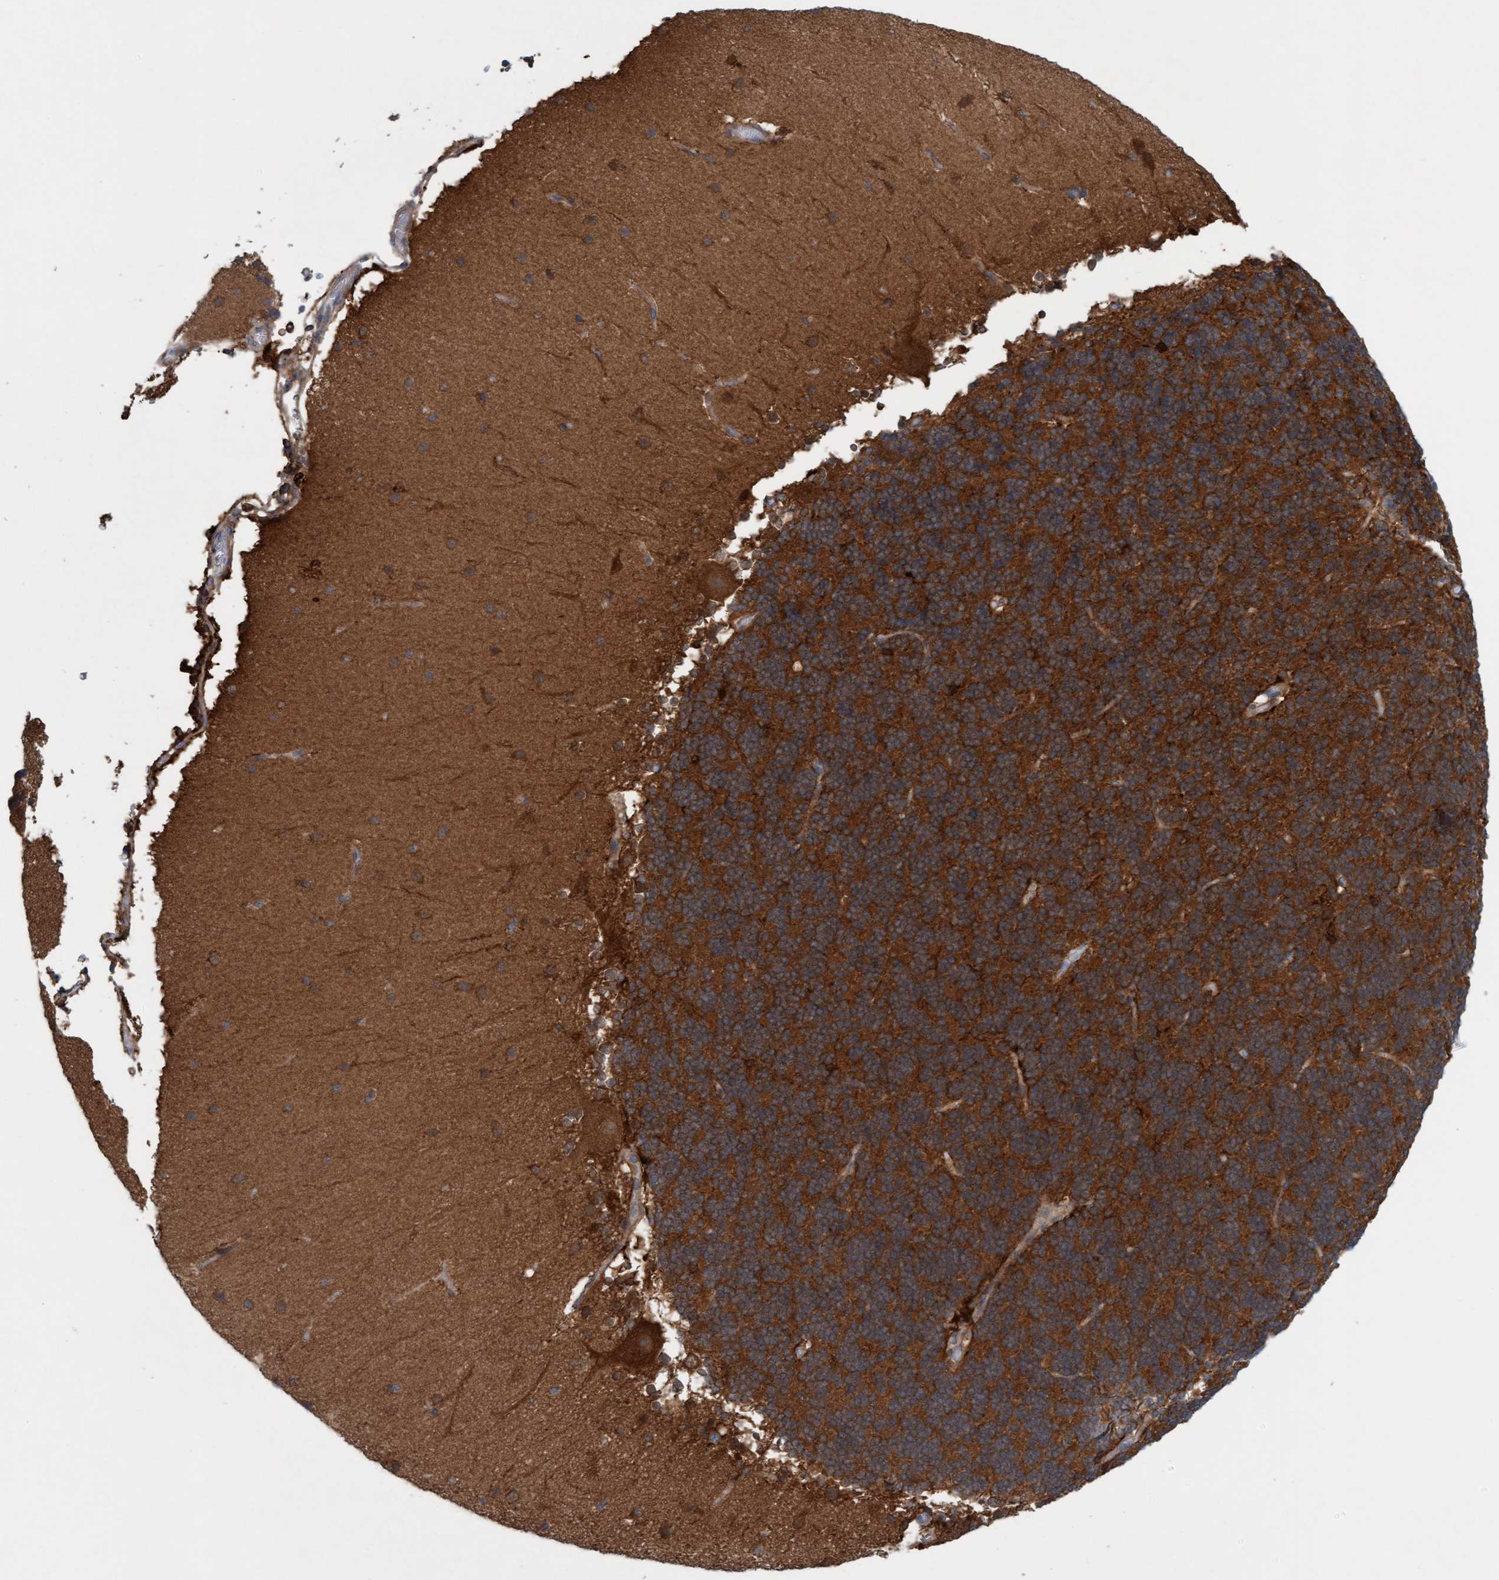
{"staining": {"intensity": "strong", "quantity": ">75%", "location": "cytoplasmic/membranous"}, "tissue": "cerebellum", "cell_type": "Cells in granular layer", "image_type": "normal", "snomed": [{"axis": "morphology", "description": "Normal tissue, NOS"}, {"axis": "topography", "description": "Cerebellum"}], "caption": "Immunohistochemical staining of benign human cerebellum exhibits strong cytoplasmic/membranous protein staining in approximately >75% of cells in granular layer.", "gene": "KLHL25", "patient": {"sex": "female", "age": 19}}